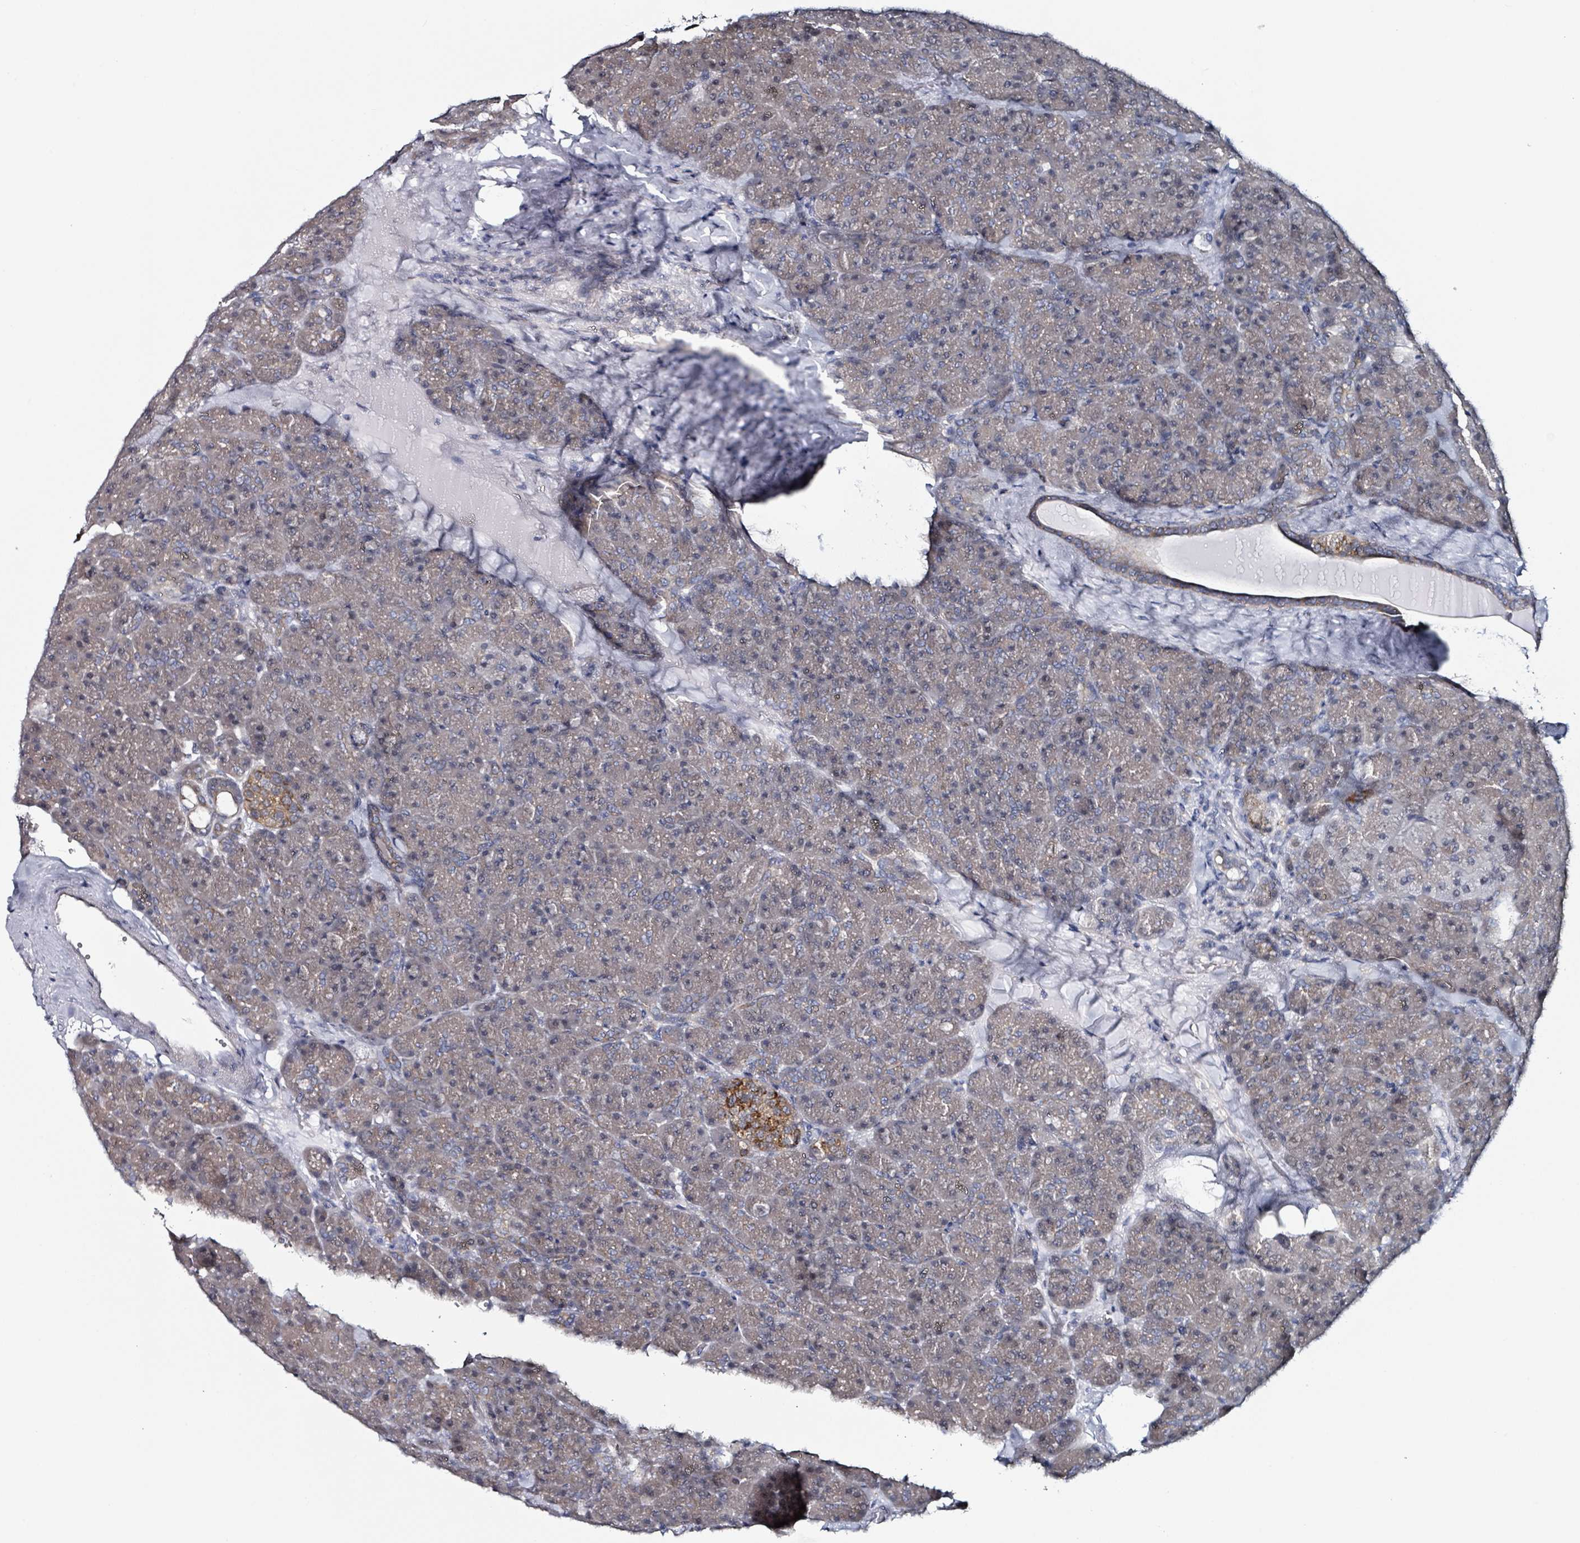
{"staining": {"intensity": "weak", "quantity": "25%-75%", "location": "cytoplasmic/membranous"}, "tissue": "pancreas", "cell_type": "Exocrine glandular cells", "image_type": "normal", "snomed": [{"axis": "morphology", "description": "Normal tissue, NOS"}, {"axis": "topography", "description": "Pancreas"}], "caption": "This photomicrograph displays IHC staining of normal human pancreas, with low weak cytoplasmic/membranous positivity in approximately 25%-75% of exocrine glandular cells.", "gene": "B3GAT3", "patient": {"sex": "male", "age": 36}}